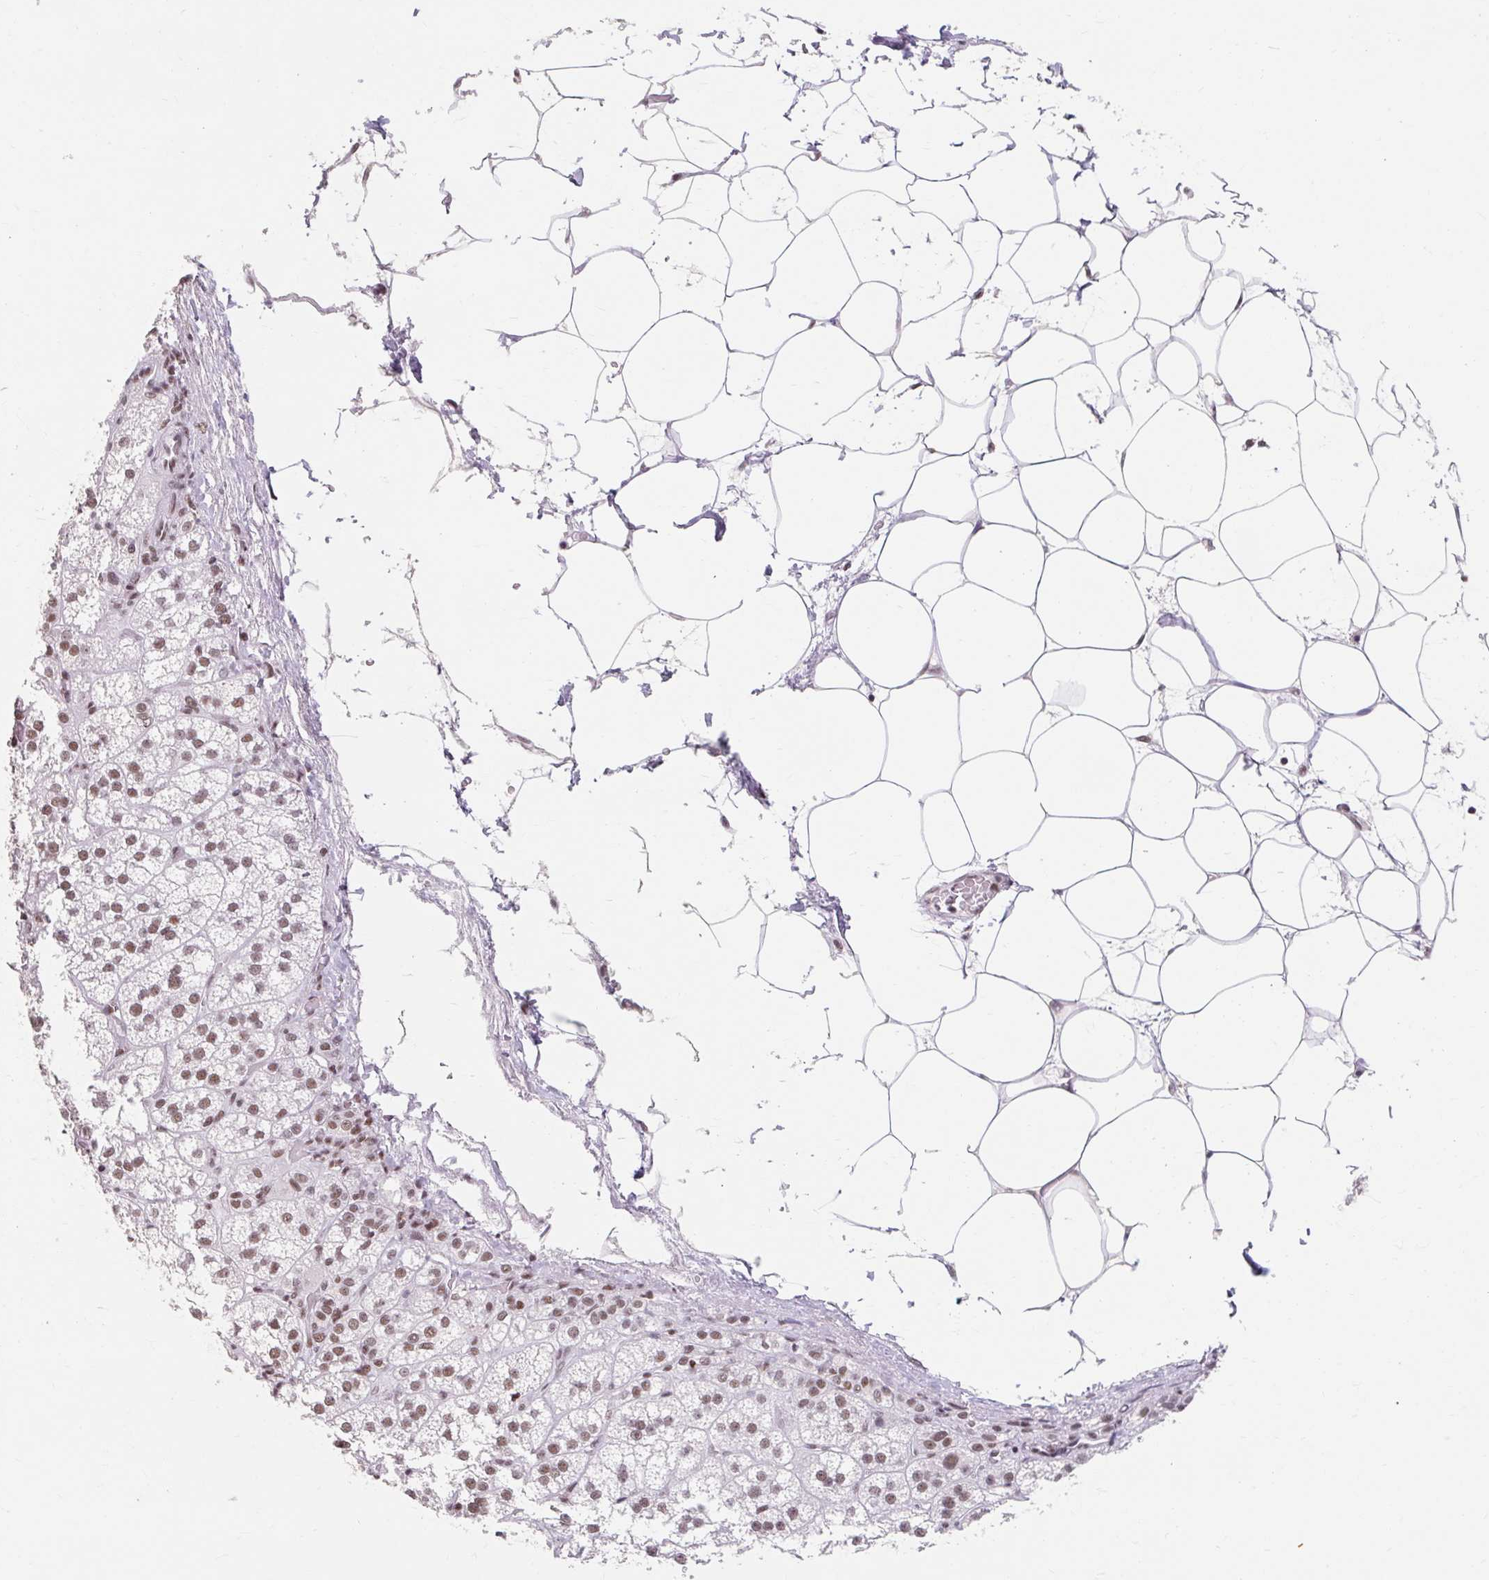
{"staining": {"intensity": "moderate", "quantity": ">75%", "location": "nuclear"}, "tissue": "adrenal gland", "cell_type": "Glandular cells", "image_type": "normal", "snomed": [{"axis": "morphology", "description": "Normal tissue, NOS"}, {"axis": "topography", "description": "Adrenal gland"}], "caption": "Immunohistochemistry (DAB) staining of normal adrenal gland exhibits moderate nuclear protein expression in about >75% of glandular cells. The staining was performed using DAB (3,3'-diaminobenzidine) to visualize the protein expression in brown, while the nuclei were stained in blue with hematoxylin (Magnification: 20x).", "gene": "SRSF10", "patient": {"sex": "female", "age": 60}}